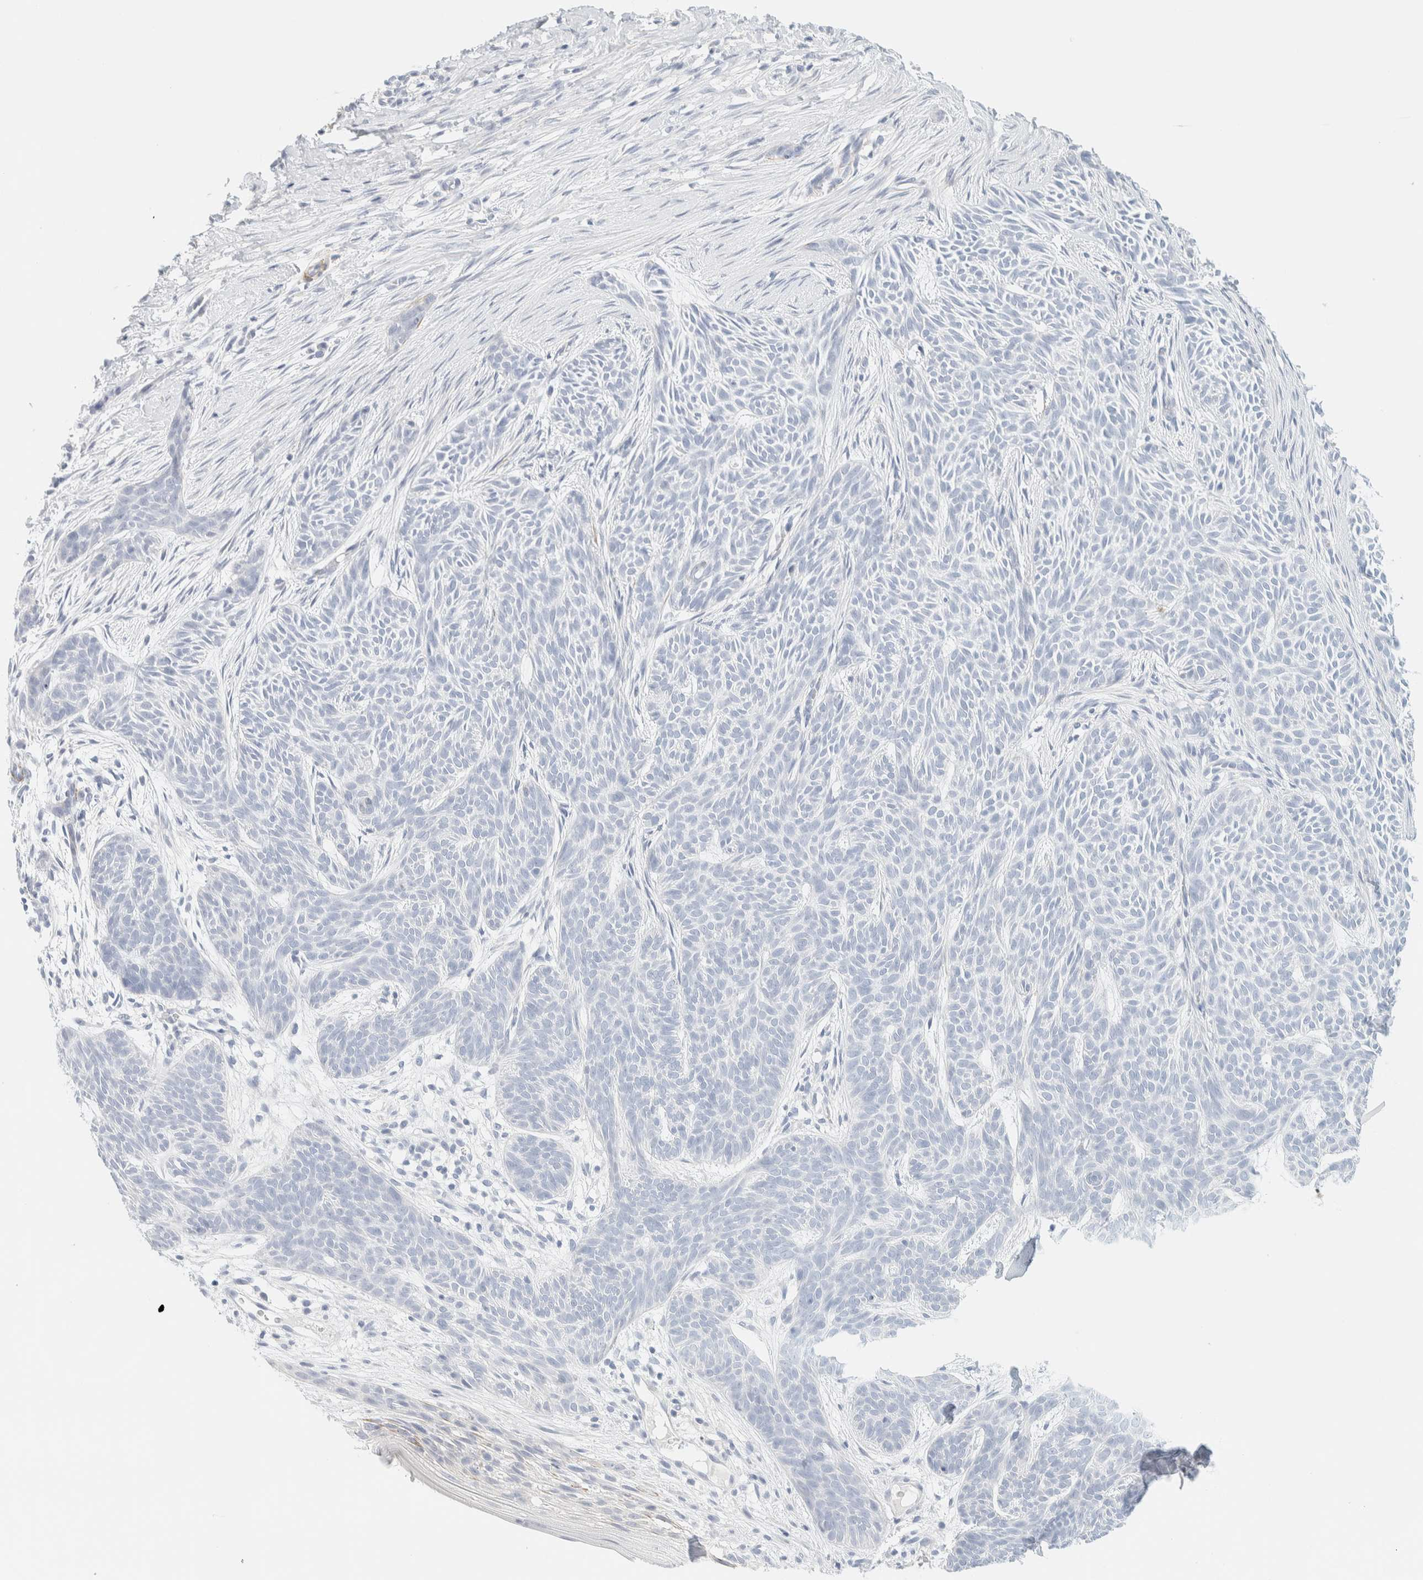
{"staining": {"intensity": "negative", "quantity": "none", "location": "none"}, "tissue": "skin cancer", "cell_type": "Tumor cells", "image_type": "cancer", "snomed": [{"axis": "morphology", "description": "Basal cell carcinoma"}, {"axis": "topography", "description": "Skin"}], "caption": "Tumor cells show no significant positivity in basal cell carcinoma (skin).", "gene": "AFMID", "patient": {"sex": "female", "age": 59}}